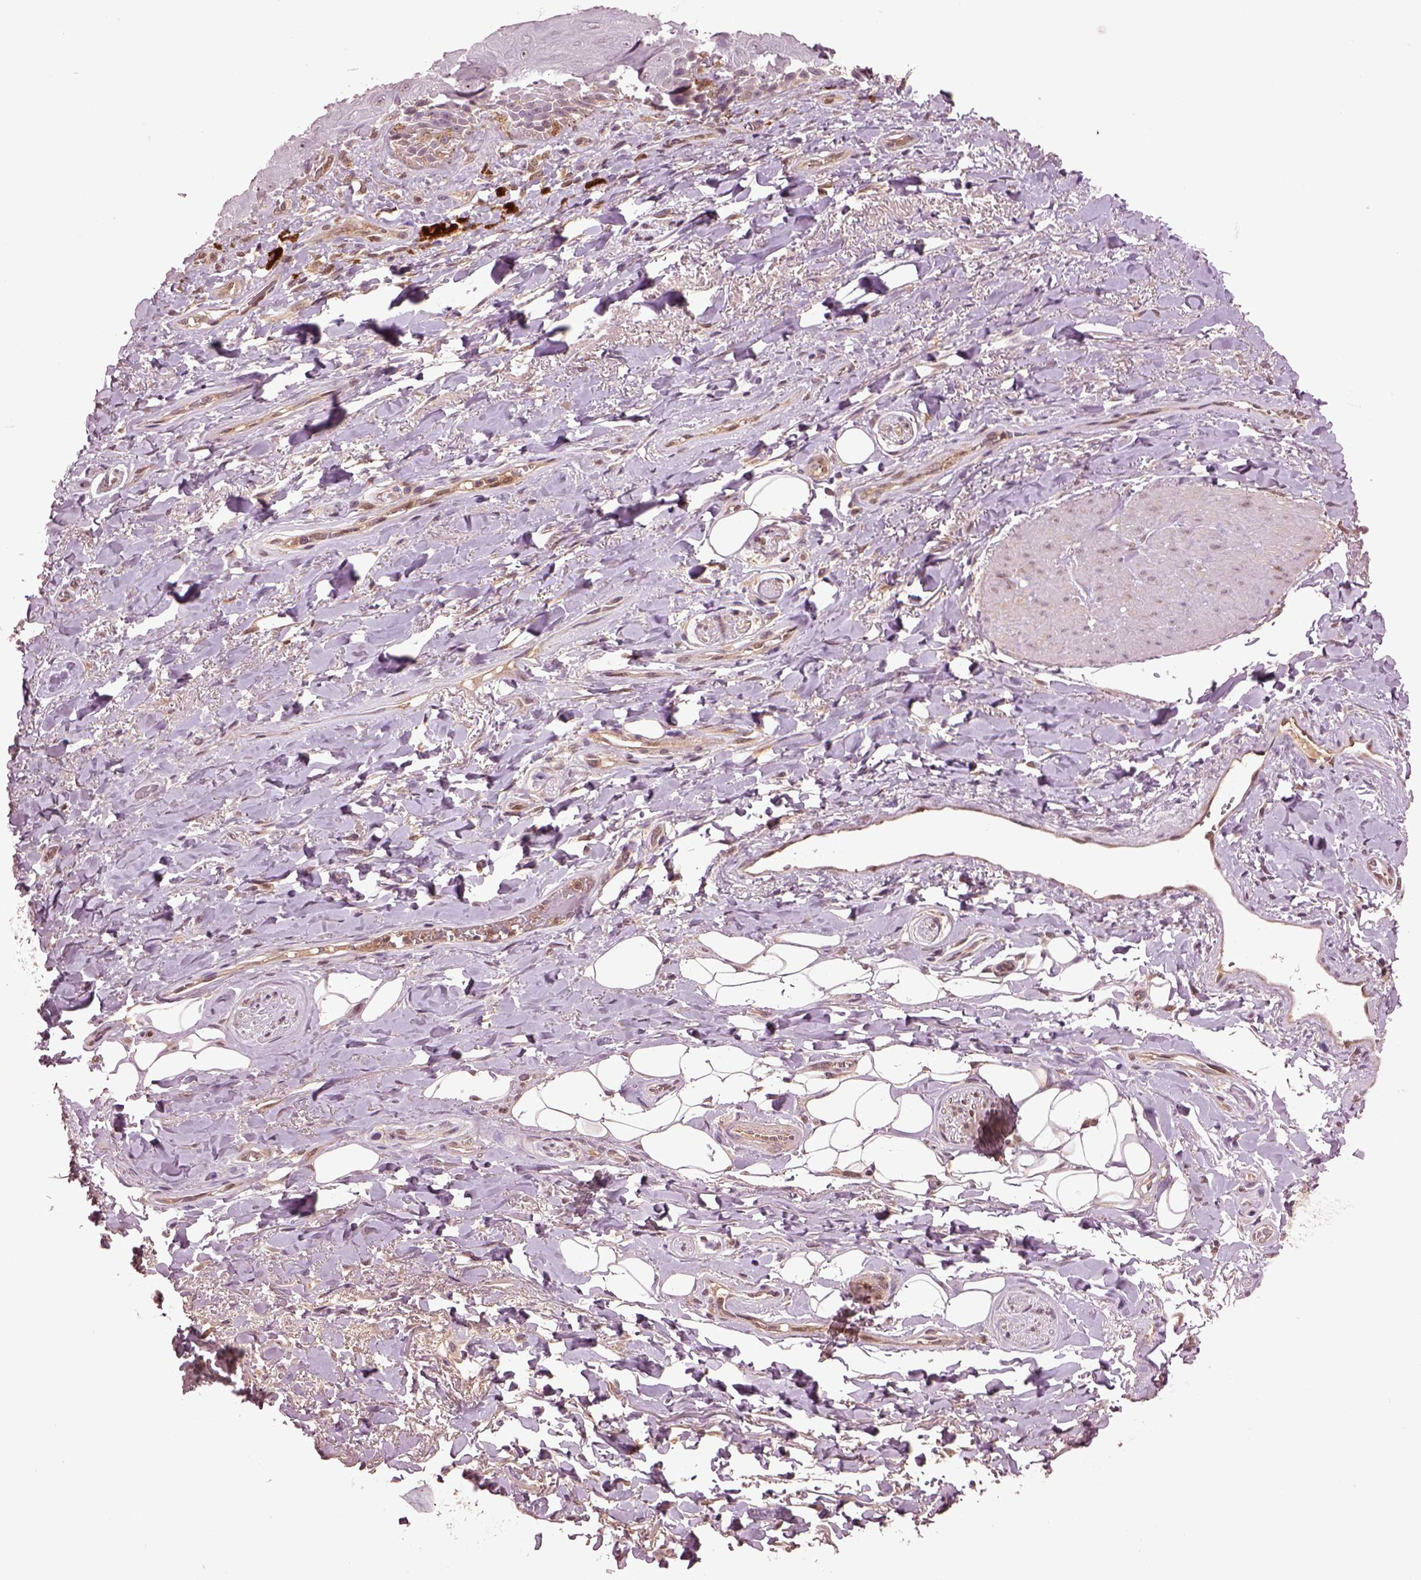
{"staining": {"intensity": "weak", "quantity": ">75%", "location": "cytoplasmic/membranous"}, "tissue": "adipose tissue", "cell_type": "Adipocytes", "image_type": "normal", "snomed": [{"axis": "morphology", "description": "Normal tissue, NOS"}, {"axis": "topography", "description": "Anal"}, {"axis": "topography", "description": "Peripheral nerve tissue"}], "caption": "IHC histopathology image of benign adipose tissue: human adipose tissue stained using immunohistochemistry exhibits low levels of weak protein expression localized specifically in the cytoplasmic/membranous of adipocytes, appearing as a cytoplasmic/membranous brown color.", "gene": "MDP1", "patient": {"sex": "male", "age": 53}}